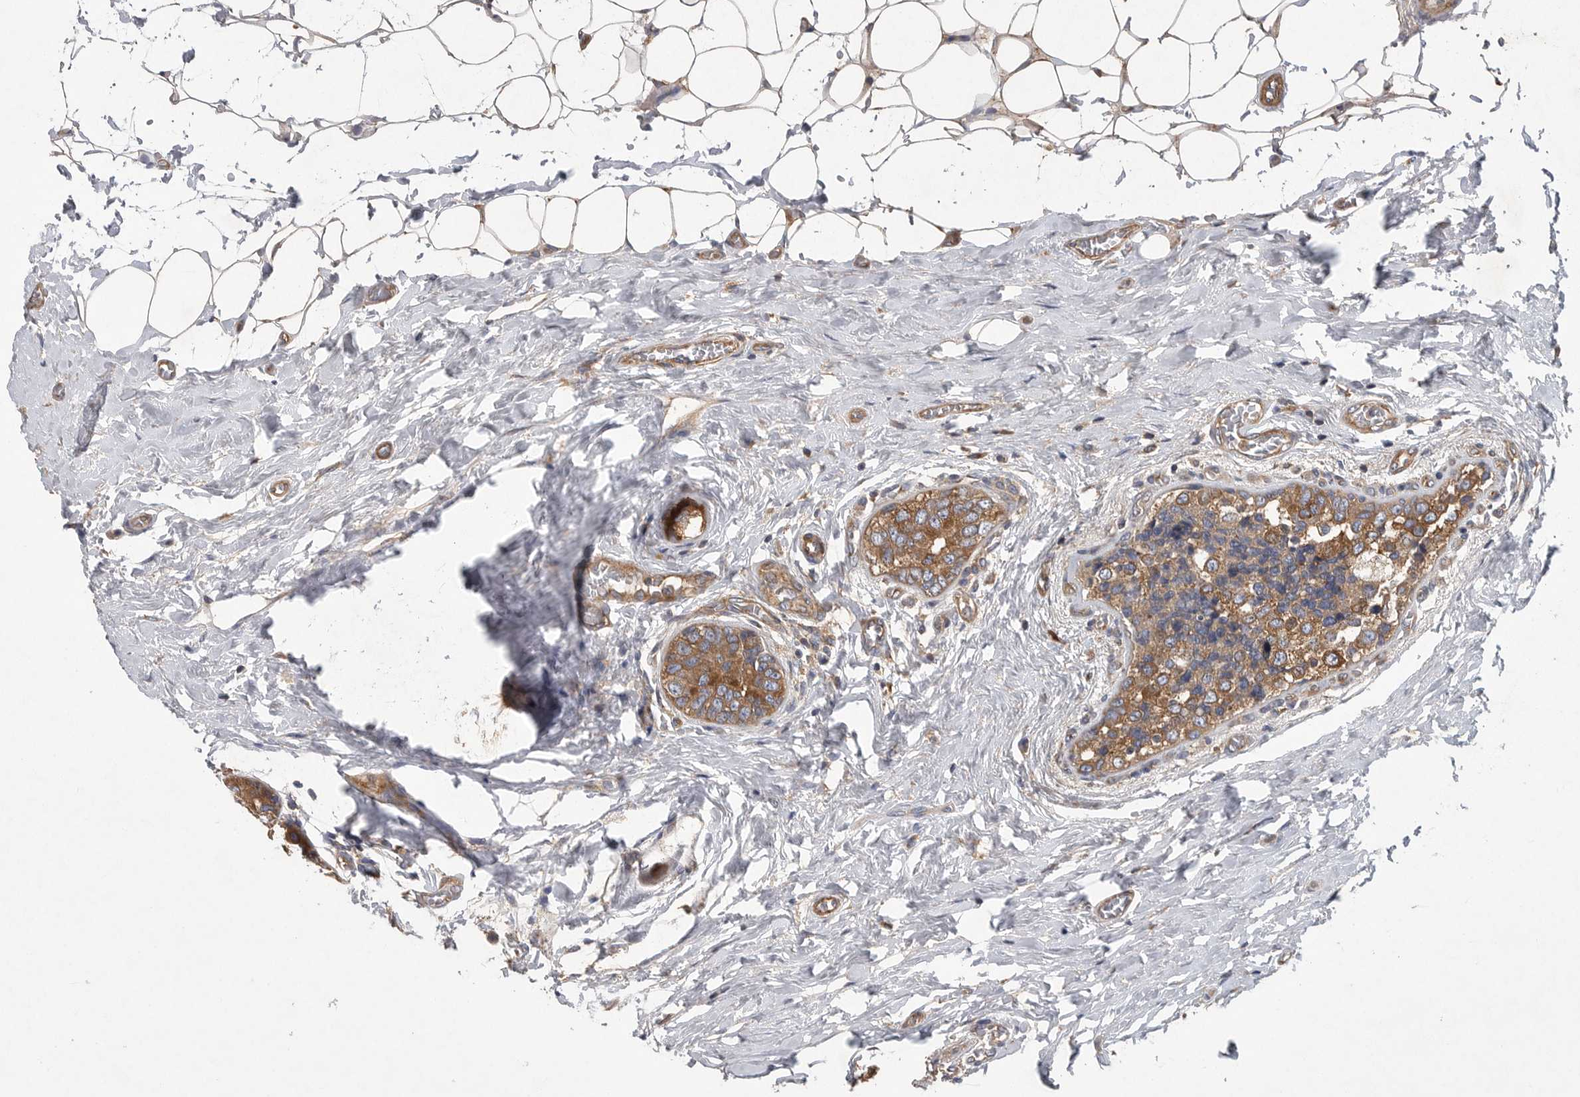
{"staining": {"intensity": "moderate", "quantity": ">75%", "location": "cytoplasmic/membranous"}, "tissue": "breast cancer", "cell_type": "Tumor cells", "image_type": "cancer", "snomed": [{"axis": "morphology", "description": "Normal tissue, NOS"}, {"axis": "morphology", "description": "Duct carcinoma"}, {"axis": "topography", "description": "Breast"}], "caption": "High-power microscopy captured an IHC histopathology image of breast cancer, revealing moderate cytoplasmic/membranous expression in about >75% of tumor cells.", "gene": "OXR1", "patient": {"sex": "female", "age": 43}}